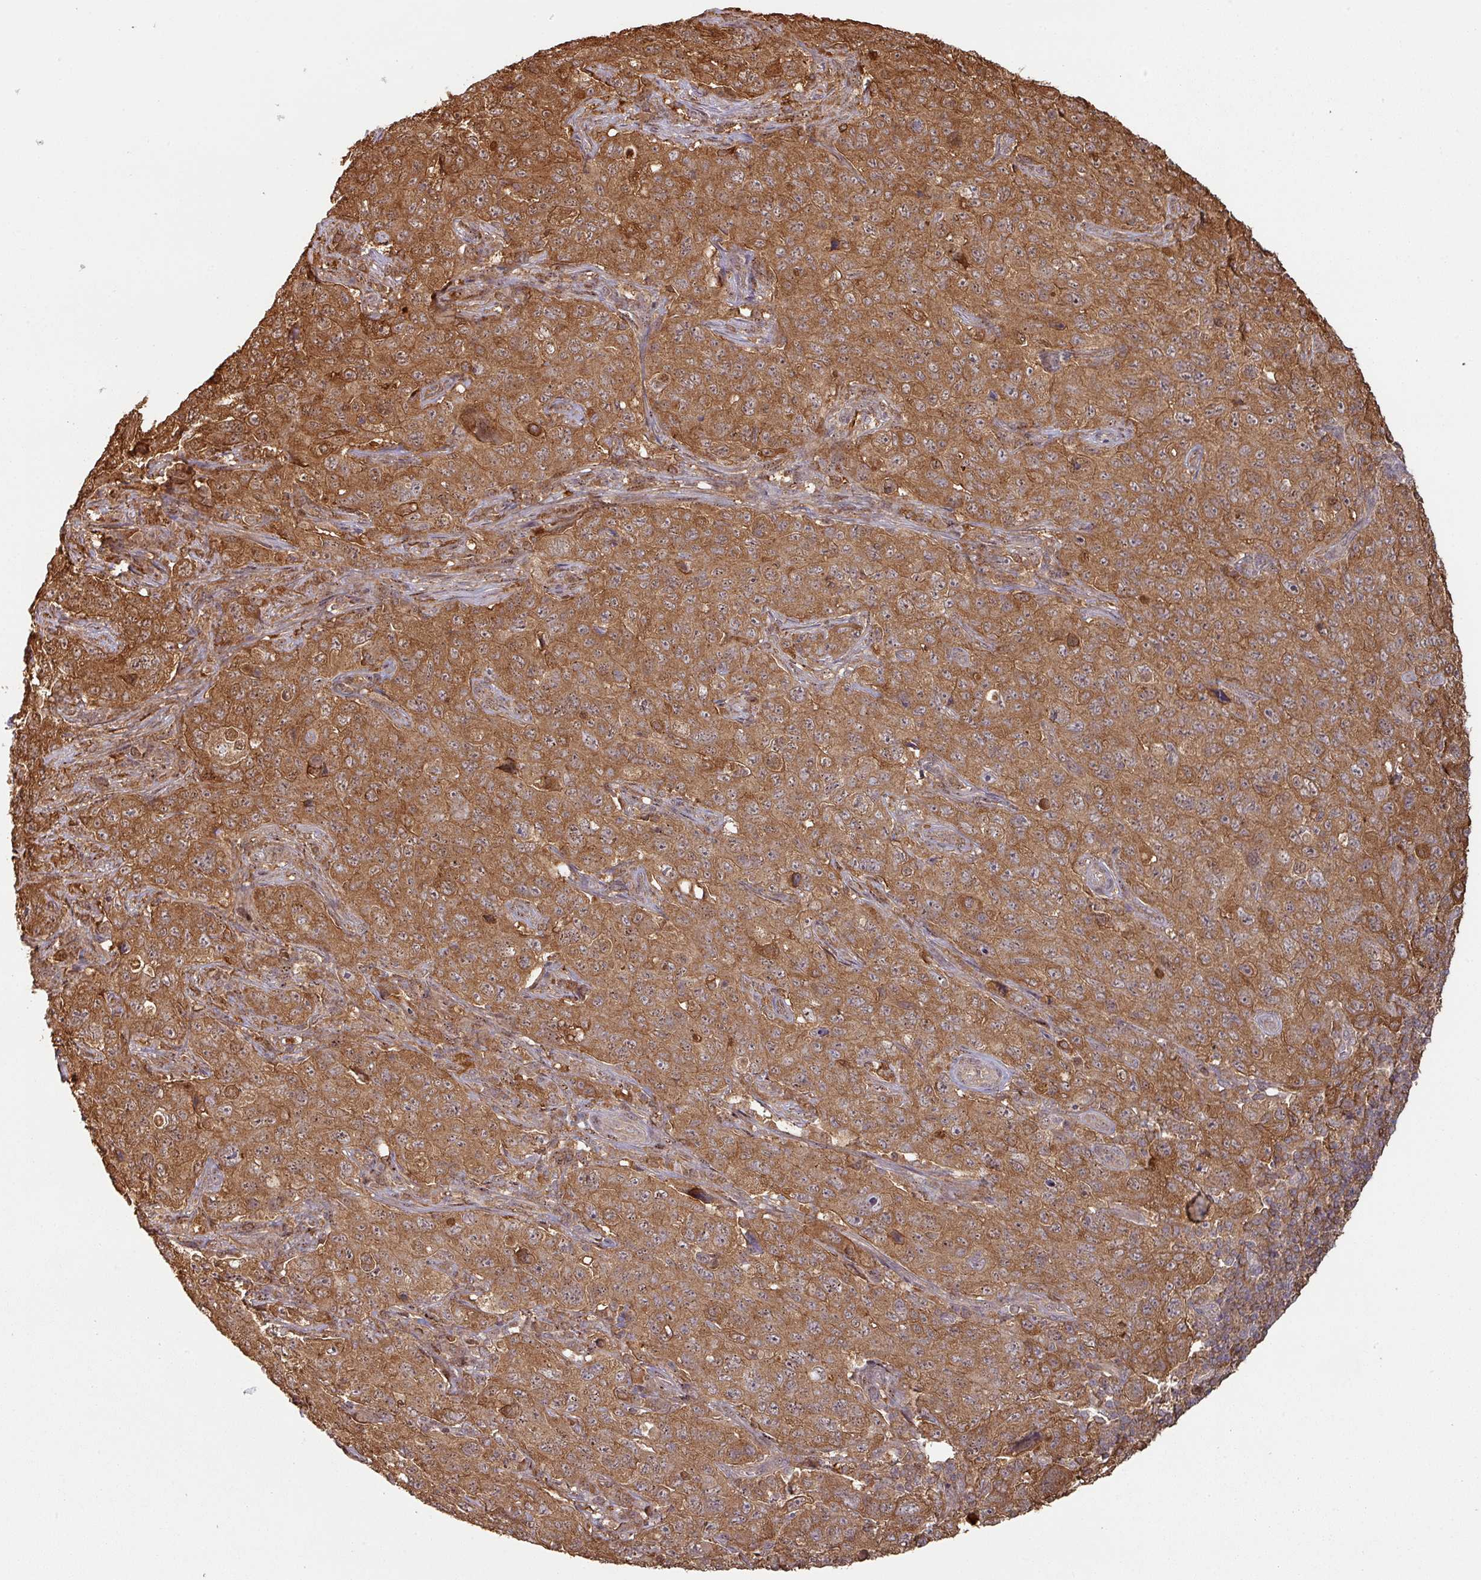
{"staining": {"intensity": "strong", "quantity": ">75%", "location": "cytoplasmic/membranous,nuclear"}, "tissue": "pancreatic cancer", "cell_type": "Tumor cells", "image_type": "cancer", "snomed": [{"axis": "morphology", "description": "Adenocarcinoma, NOS"}, {"axis": "topography", "description": "Pancreas"}], "caption": "Strong cytoplasmic/membranous and nuclear positivity is seen in about >75% of tumor cells in pancreatic cancer (adenocarcinoma).", "gene": "ZNF322", "patient": {"sex": "male", "age": 68}}